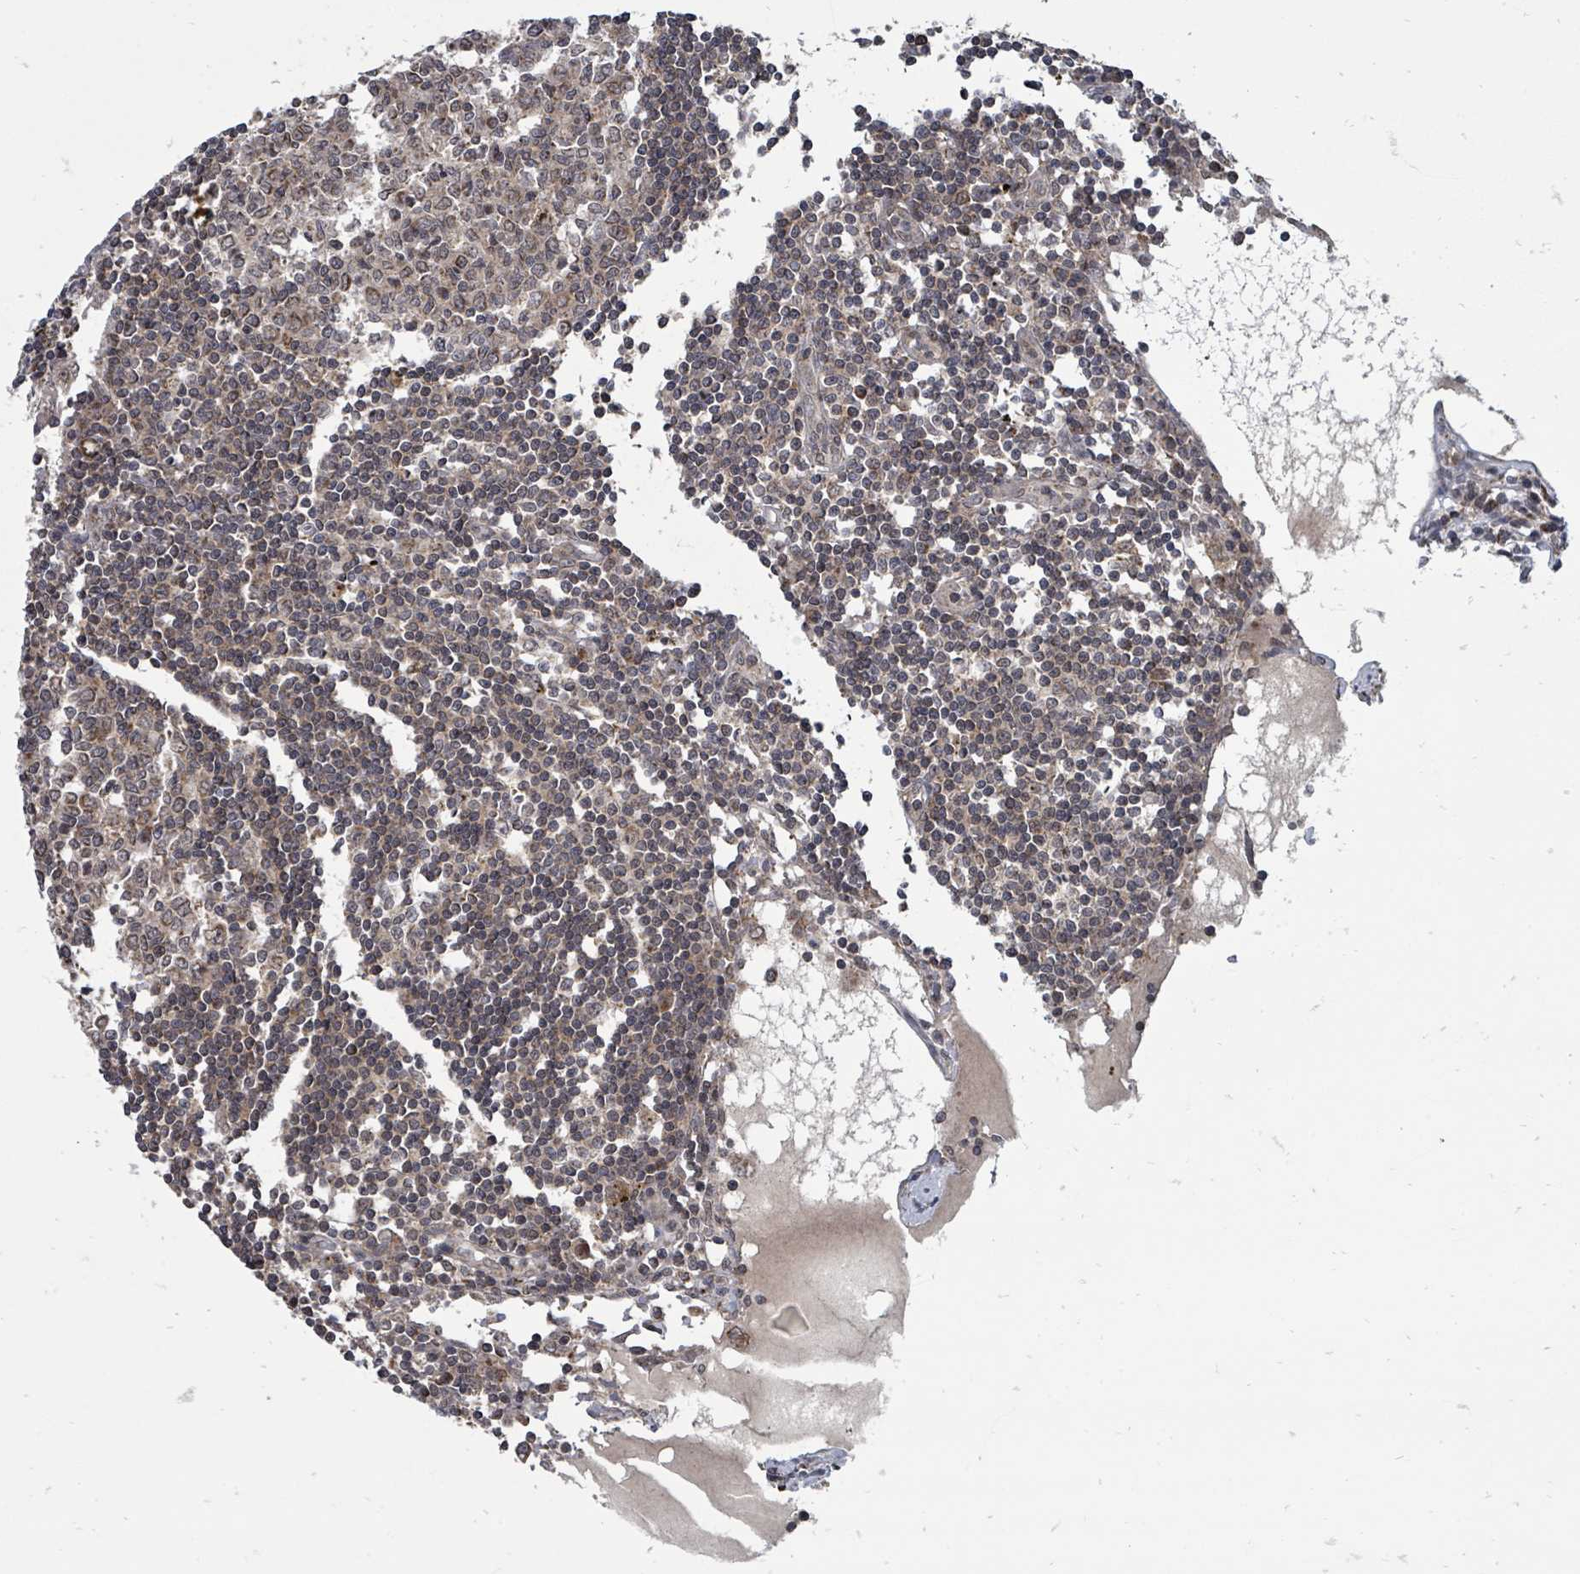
{"staining": {"intensity": "weak", "quantity": "<25%", "location": "cytoplasmic/membranous"}, "tissue": "lymph node", "cell_type": "Germinal center cells", "image_type": "normal", "snomed": [{"axis": "morphology", "description": "Normal tissue, NOS"}, {"axis": "topography", "description": "Lymph node"}], "caption": "The histopathology image exhibits no significant expression in germinal center cells of lymph node. Brightfield microscopy of IHC stained with DAB (3,3'-diaminobenzidine) (brown) and hematoxylin (blue), captured at high magnification.", "gene": "MAGOHB", "patient": {"sex": "male", "age": 74}}